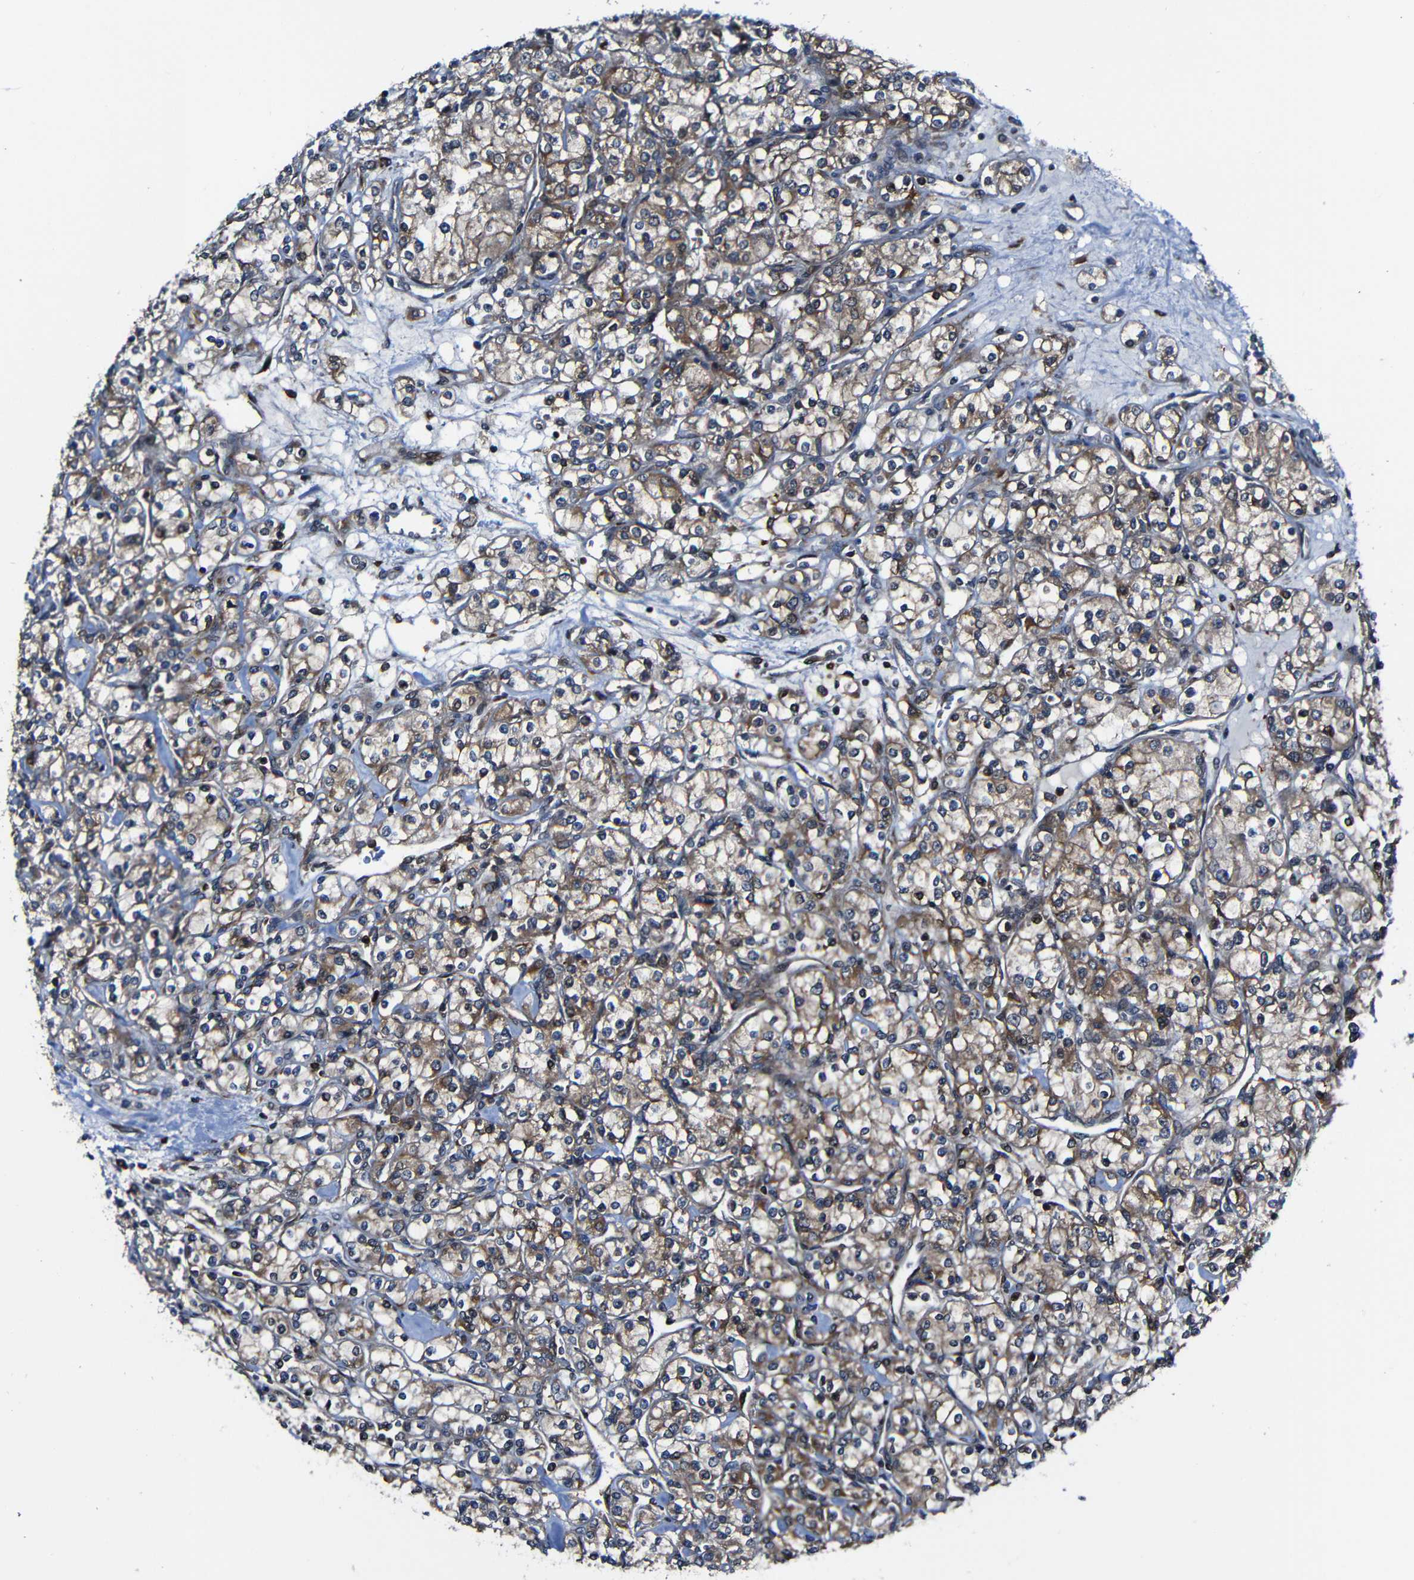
{"staining": {"intensity": "moderate", "quantity": ">75%", "location": "cytoplasmic/membranous"}, "tissue": "renal cancer", "cell_type": "Tumor cells", "image_type": "cancer", "snomed": [{"axis": "morphology", "description": "Adenocarcinoma, NOS"}, {"axis": "topography", "description": "Kidney"}], "caption": "A brown stain shows moderate cytoplasmic/membranous staining of a protein in human renal cancer tumor cells. Using DAB (3,3'-diaminobenzidine) (brown) and hematoxylin (blue) stains, captured at high magnification using brightfield microscopy.", "gene": "KIAA0513", "patient": {"sex": "male", "age": 77}}